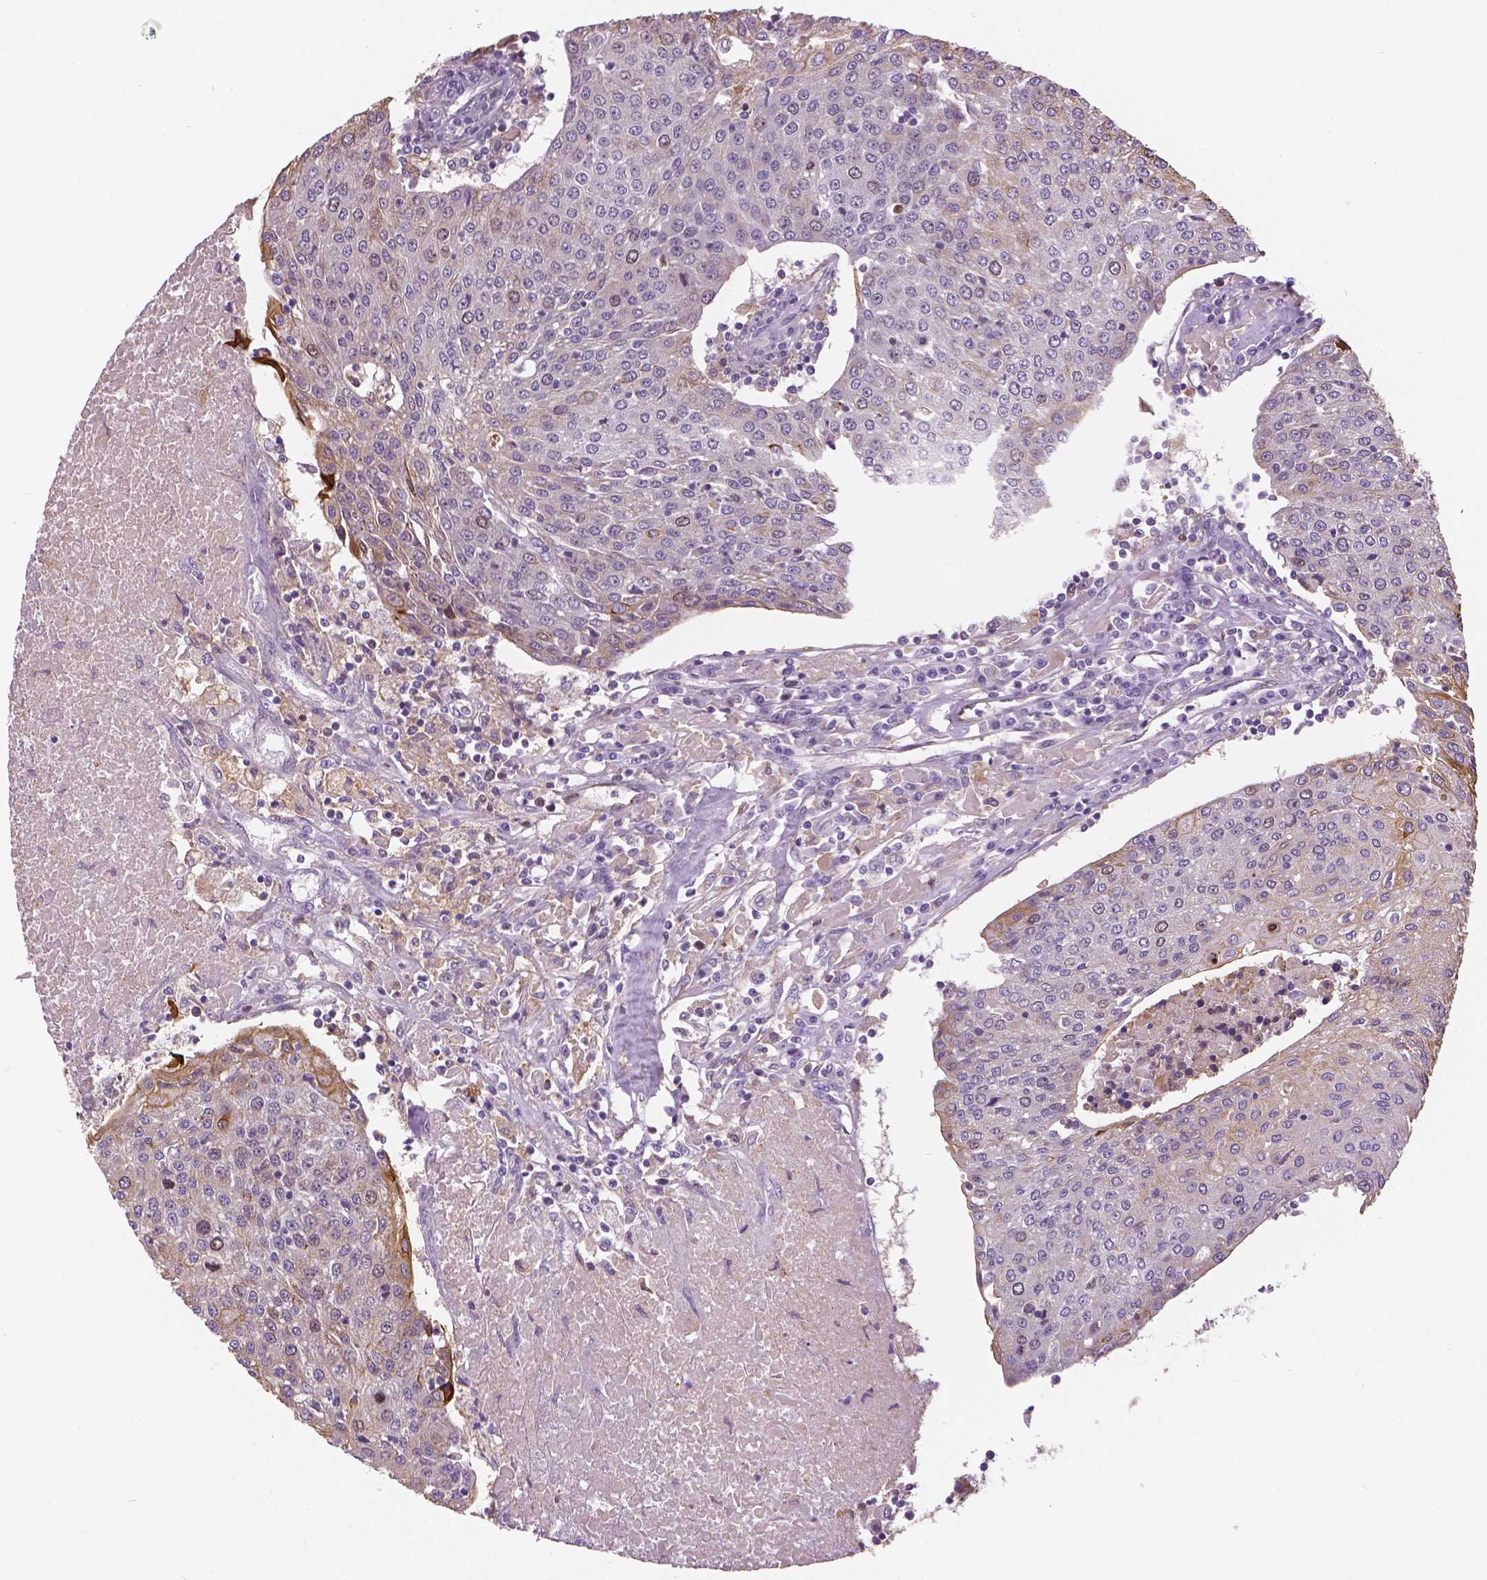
{"staining": {"intensity": "strong", "quantity": "<25%", "location": "cytoplasmic/membranous"}, "tissue": "urothelial cancer", "cell_type": "Tumor cells", "image_type": "cancer", "snomed": [{"axis": "morphology", "description": "Urothelial carcinoma, High grade"}, {"axis": "topography", "description": "Urinary bladder"}], "caption": "There is medium levels of strong cytoplasmic/membranous staining in tumor cells of urothelial cancer, as demonstrated by immunohistochemical staining (brown color).", "gene": "MKI67", "patient": {"sex": "female", "age": 85}}